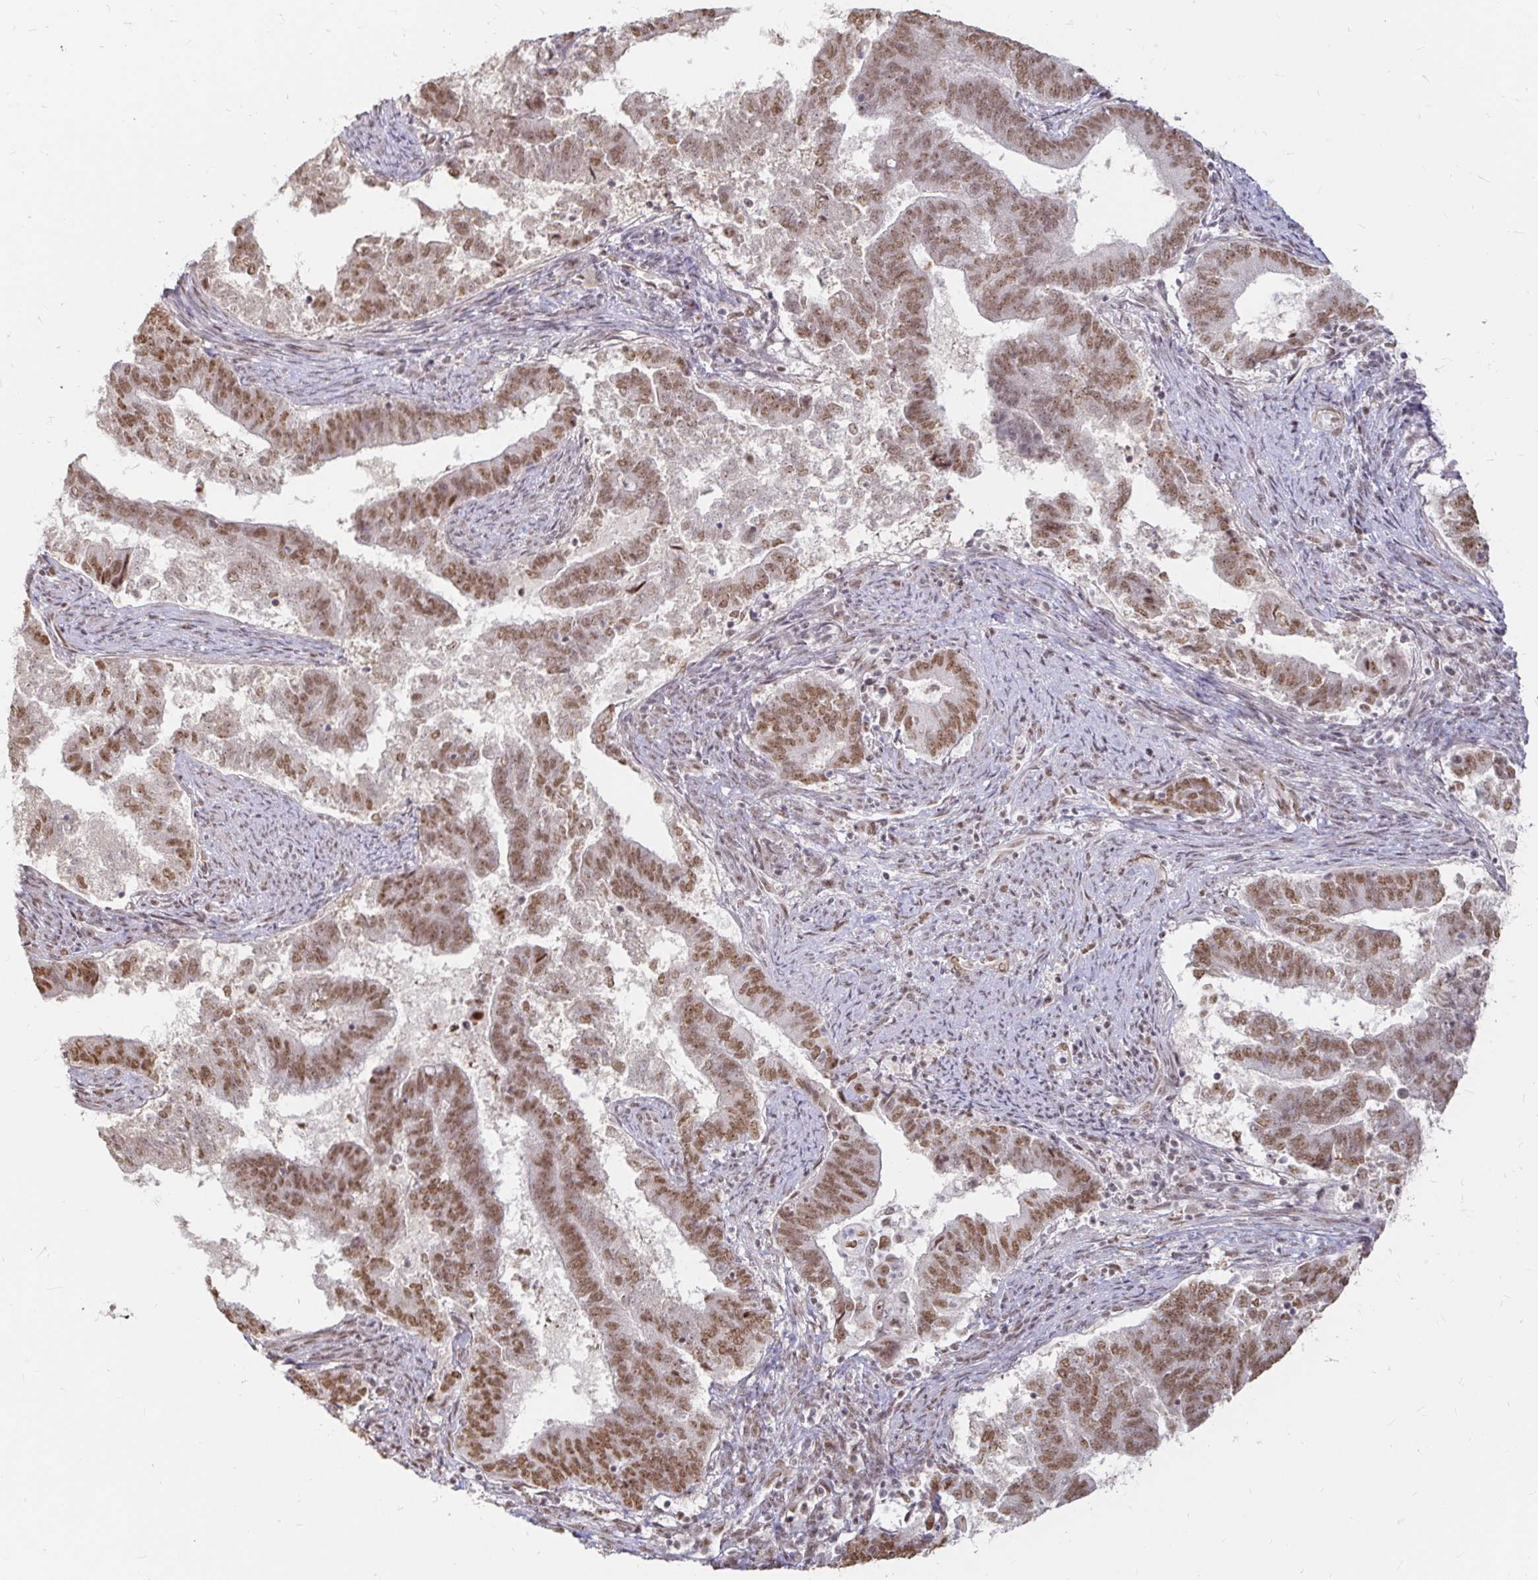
{"staining": {"intensity": "moderate", "quantity": ">75%", "location": "nuclear"}, "tissue": "endometrial cancer", "cell_type": "Tumor cells", "image_type": "cancer", "snomed": [{"axis": "morphology", "description": "Adenocarcinoma, NOS"}, {"axis": "topography", "description": "Endometrium"}], "caption": "Protein expression analysis of adenocarcinoma (endometrial) shows moderate nuclear expression in approximately >75% of tumor cells.", "gene": "HNRNPU", "patient": {"sex": "female", "age": 65}}